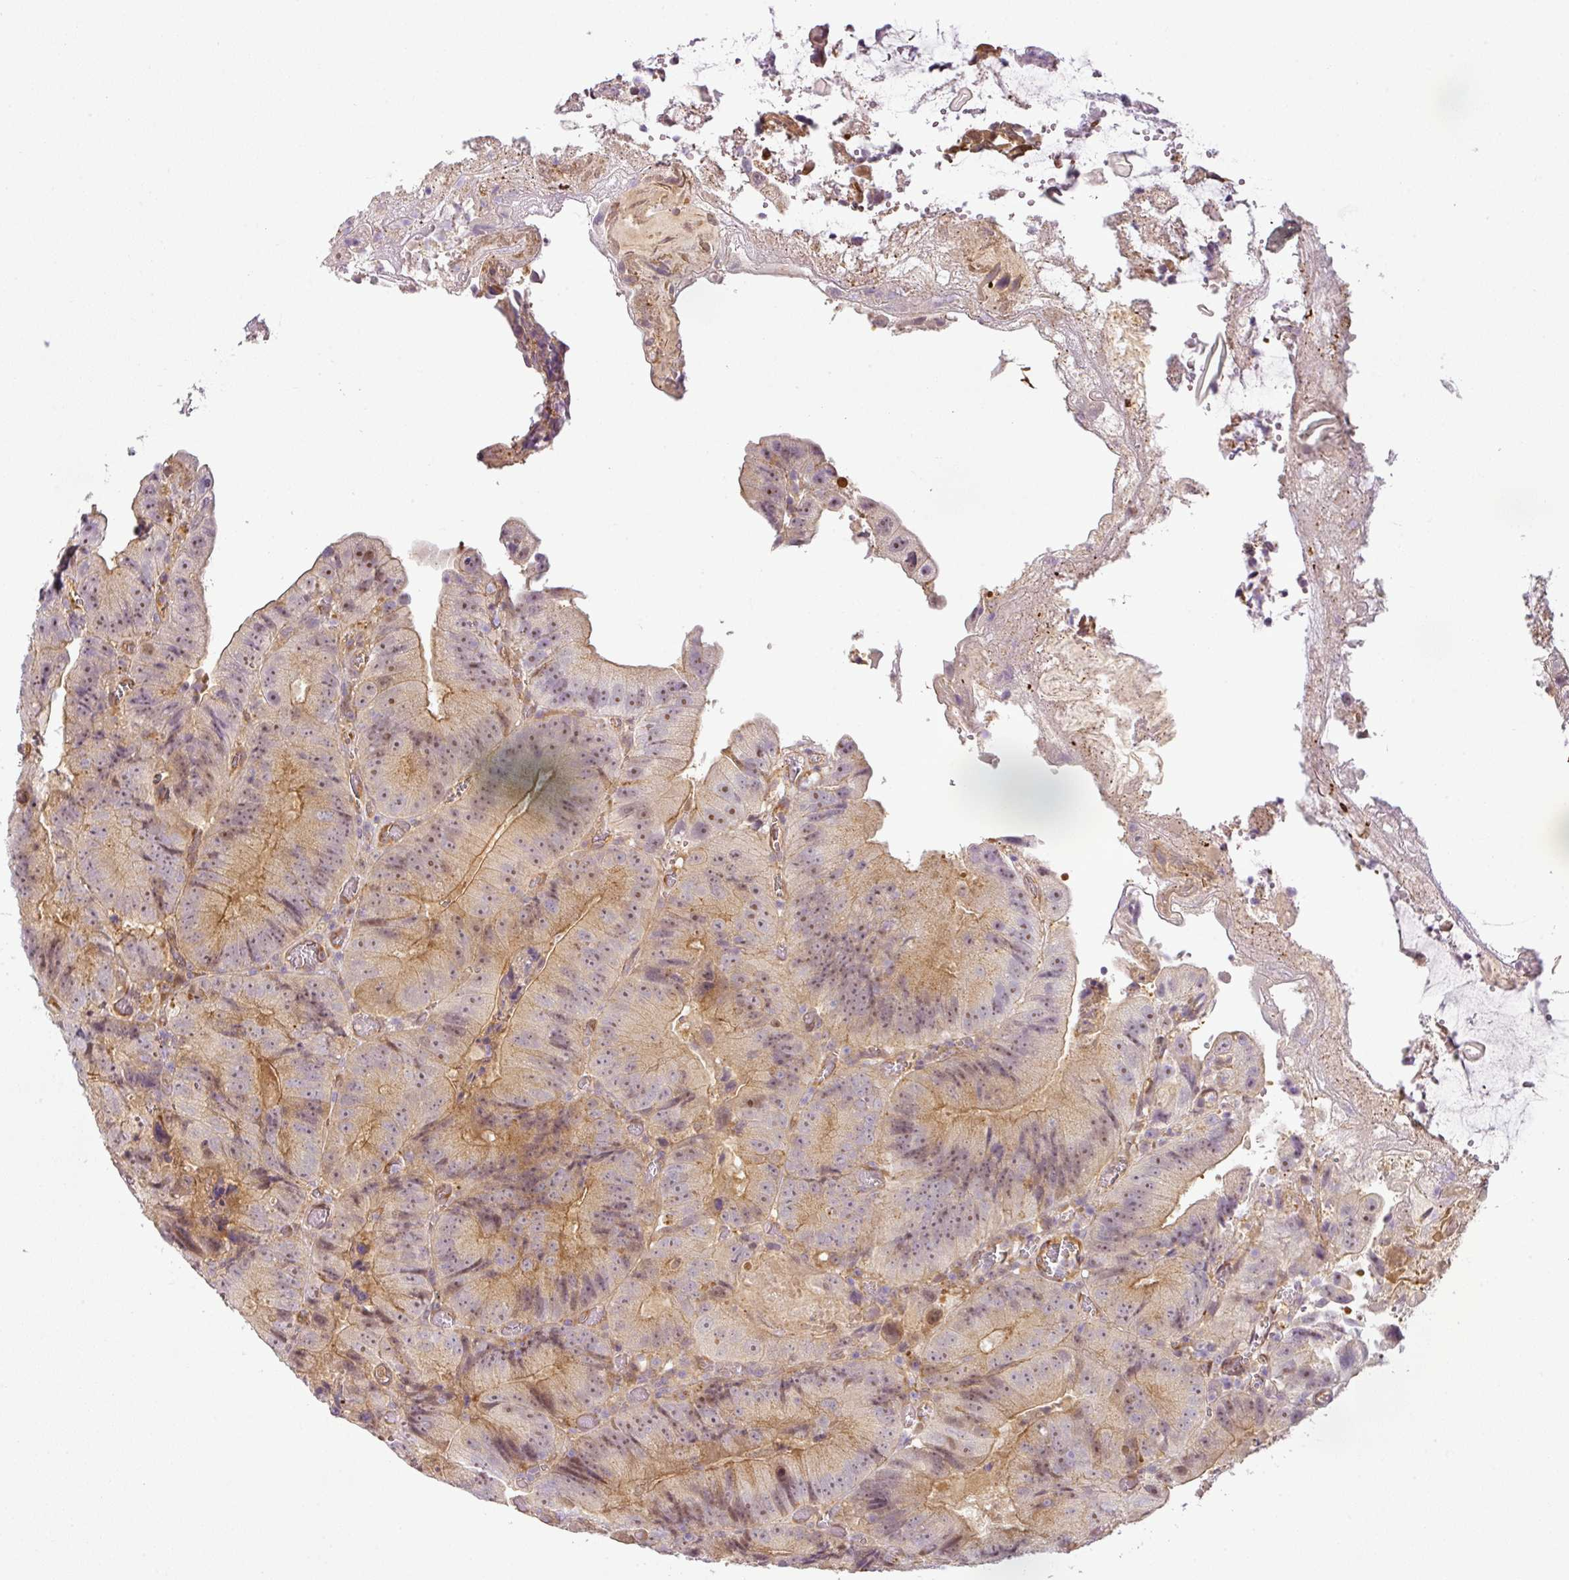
{"staining": {"intensity": "weak", "quantity": "25%-75%", "location": "cytoplasmic/membranous"}, "tissue": "colorectal cancer", "cell_type": "Tumor cells", "image_type": "cancer", "snomed": [{"axis": "morphology", "description": "Adenocarcinoma, NOS"}, {"axis": "topography", "description": "Colon"}], "caption": "Tumor cells display weak cytoplasmic/membranous expression in about 25%-75% of cells in colorectal cancer.", "gene": "ANKRD18A", "patient": {"sex": "female", "age": 86}}